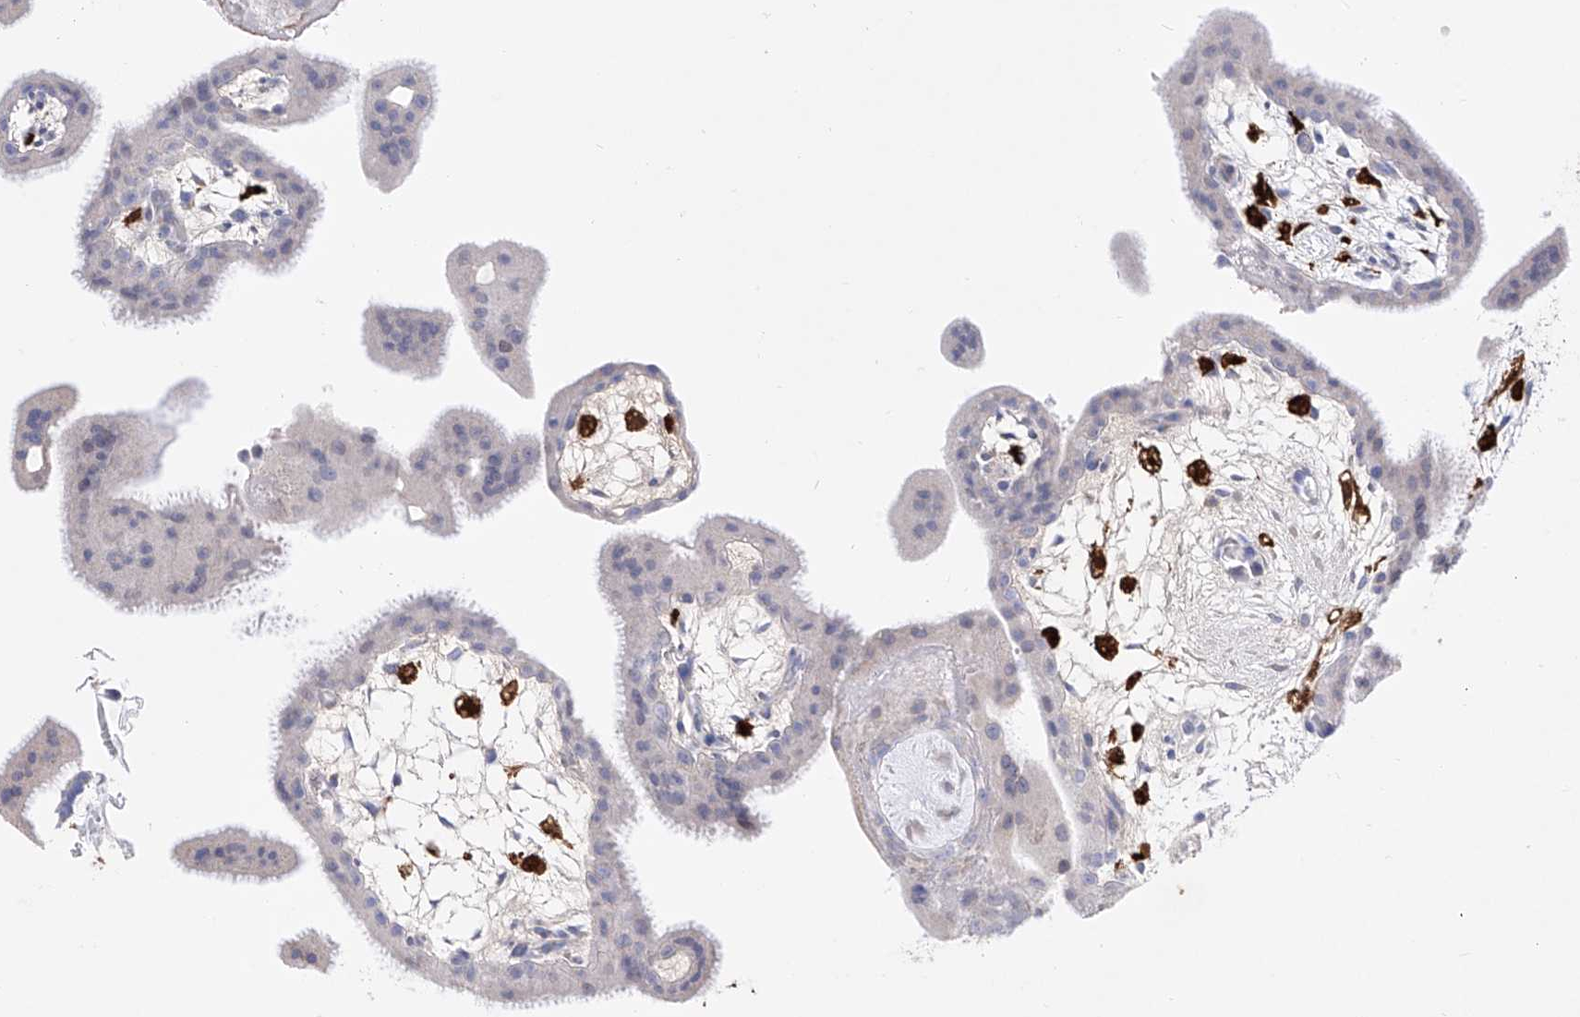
{"staining": {"intensity": "negative", "quantity": "none", "location": "none"}, "tissue": "placenta", "cell_type": "Decidual cells", "image_type": "normal", "snomed": [{"axis": "morphology", "description": "Normal tissue, NOS"}, {"axis": "topography", "description": "Placenta"}], "caption": "Immunohistochemistry (IHC) micrograph of unremarkable placenta: human placenta stained with DAB reveals no significant protein staining in decidual cells. Nuclei are stained in blue.", "gene": "LCLAT1", "patient": {"sex": "female", "age": 35}}